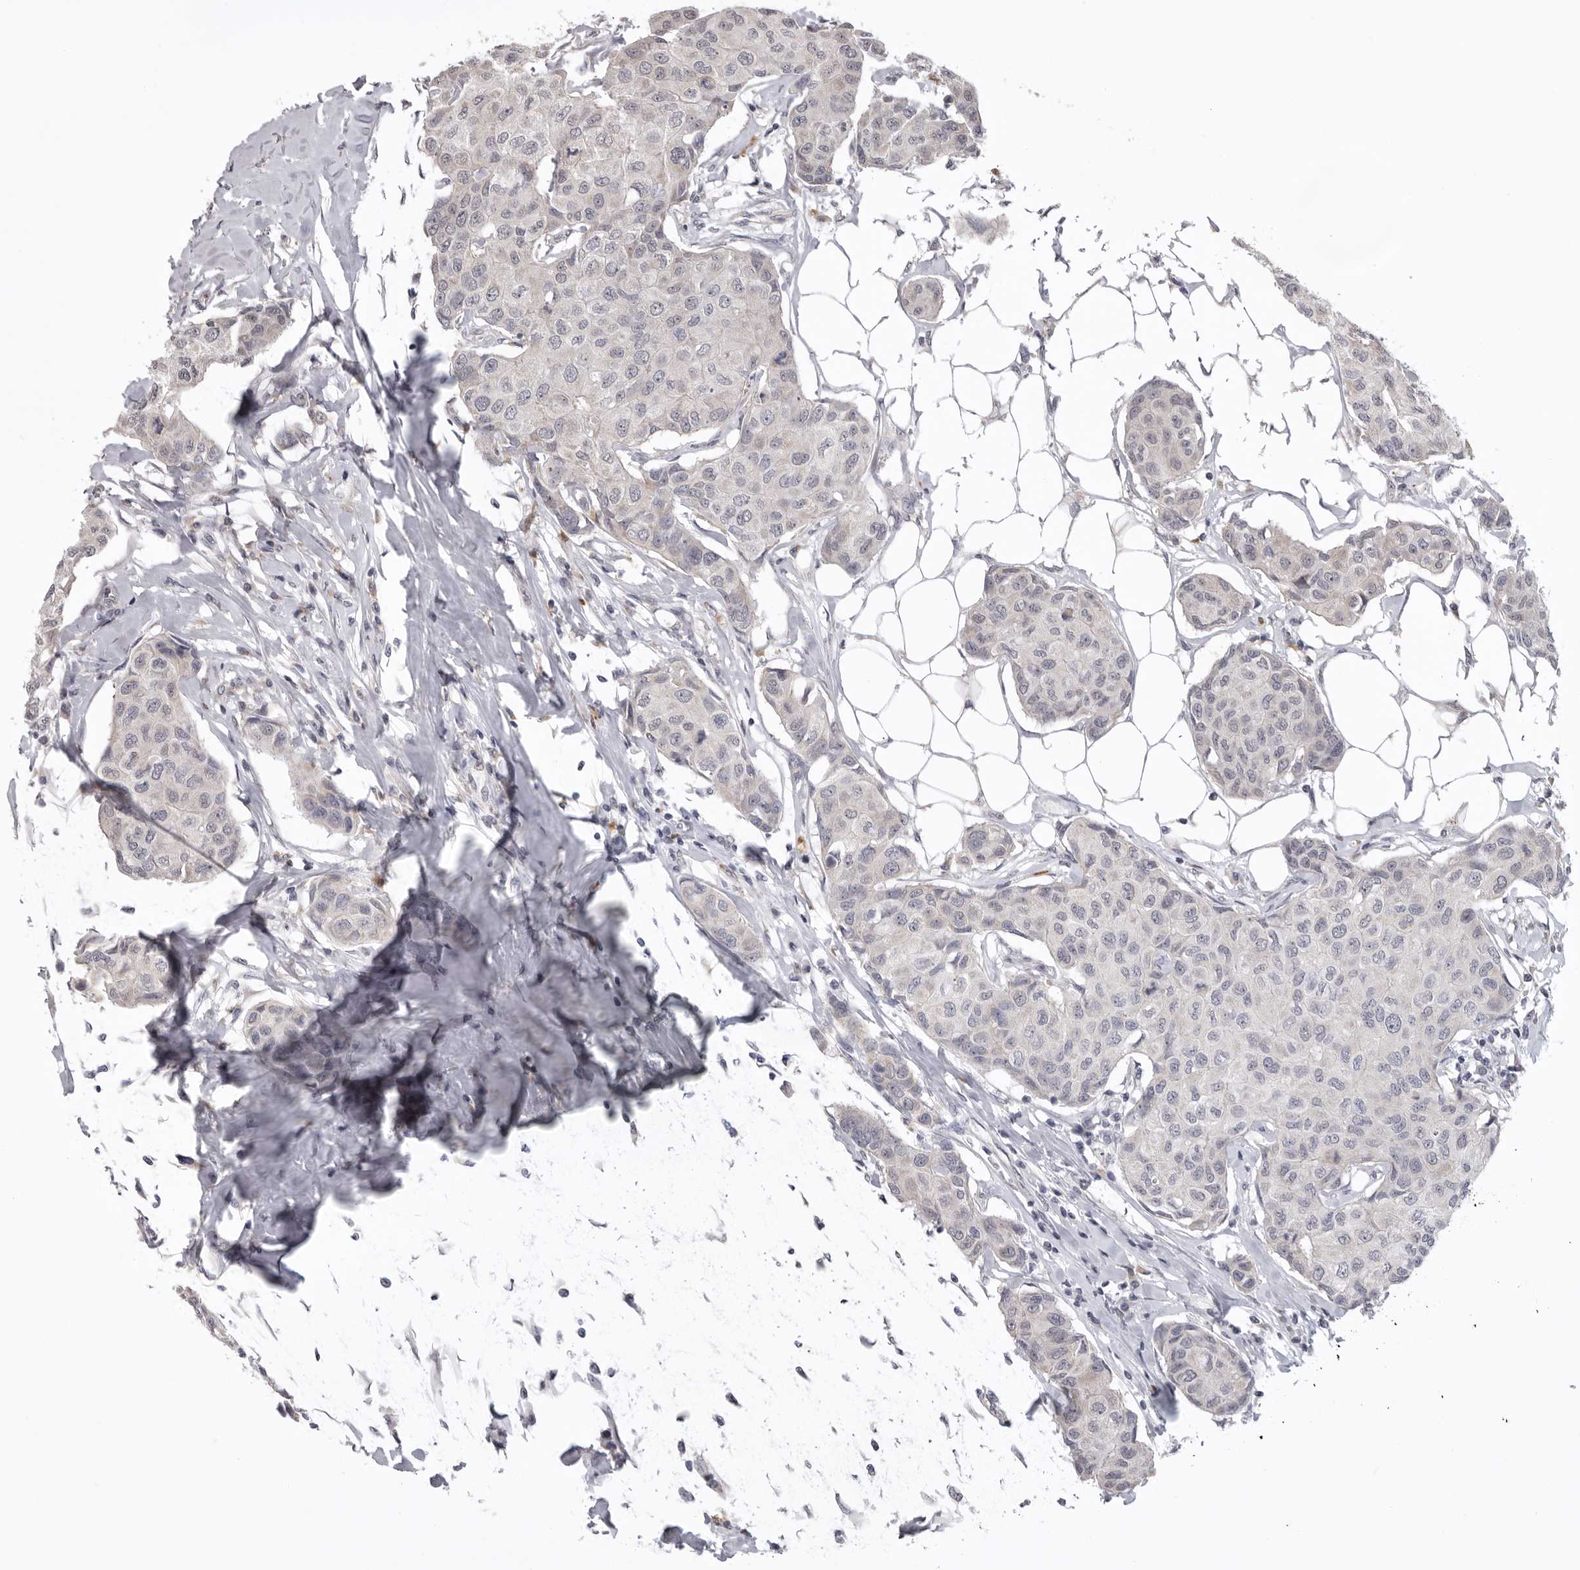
{"staining": {"intensity": "negative", "quantity": "none", "location": "none"}, "tissue": "breast cancer", "cell_type": "Tumor cells", "image_type": "cancer", "snomed": [{"axis": "morphology", "description": "Duct carcinoma"}, {"axis": "topography", "description": "Breast"}], "caption": "IHC micrograph of neoplastic tissue: human breast infiltrating ductal carcinoma stained with DAB exhibits no significant protein expression in tumor cells.", "gene": "C1orf109", "patient": {"sex": "female", "age": 80}}